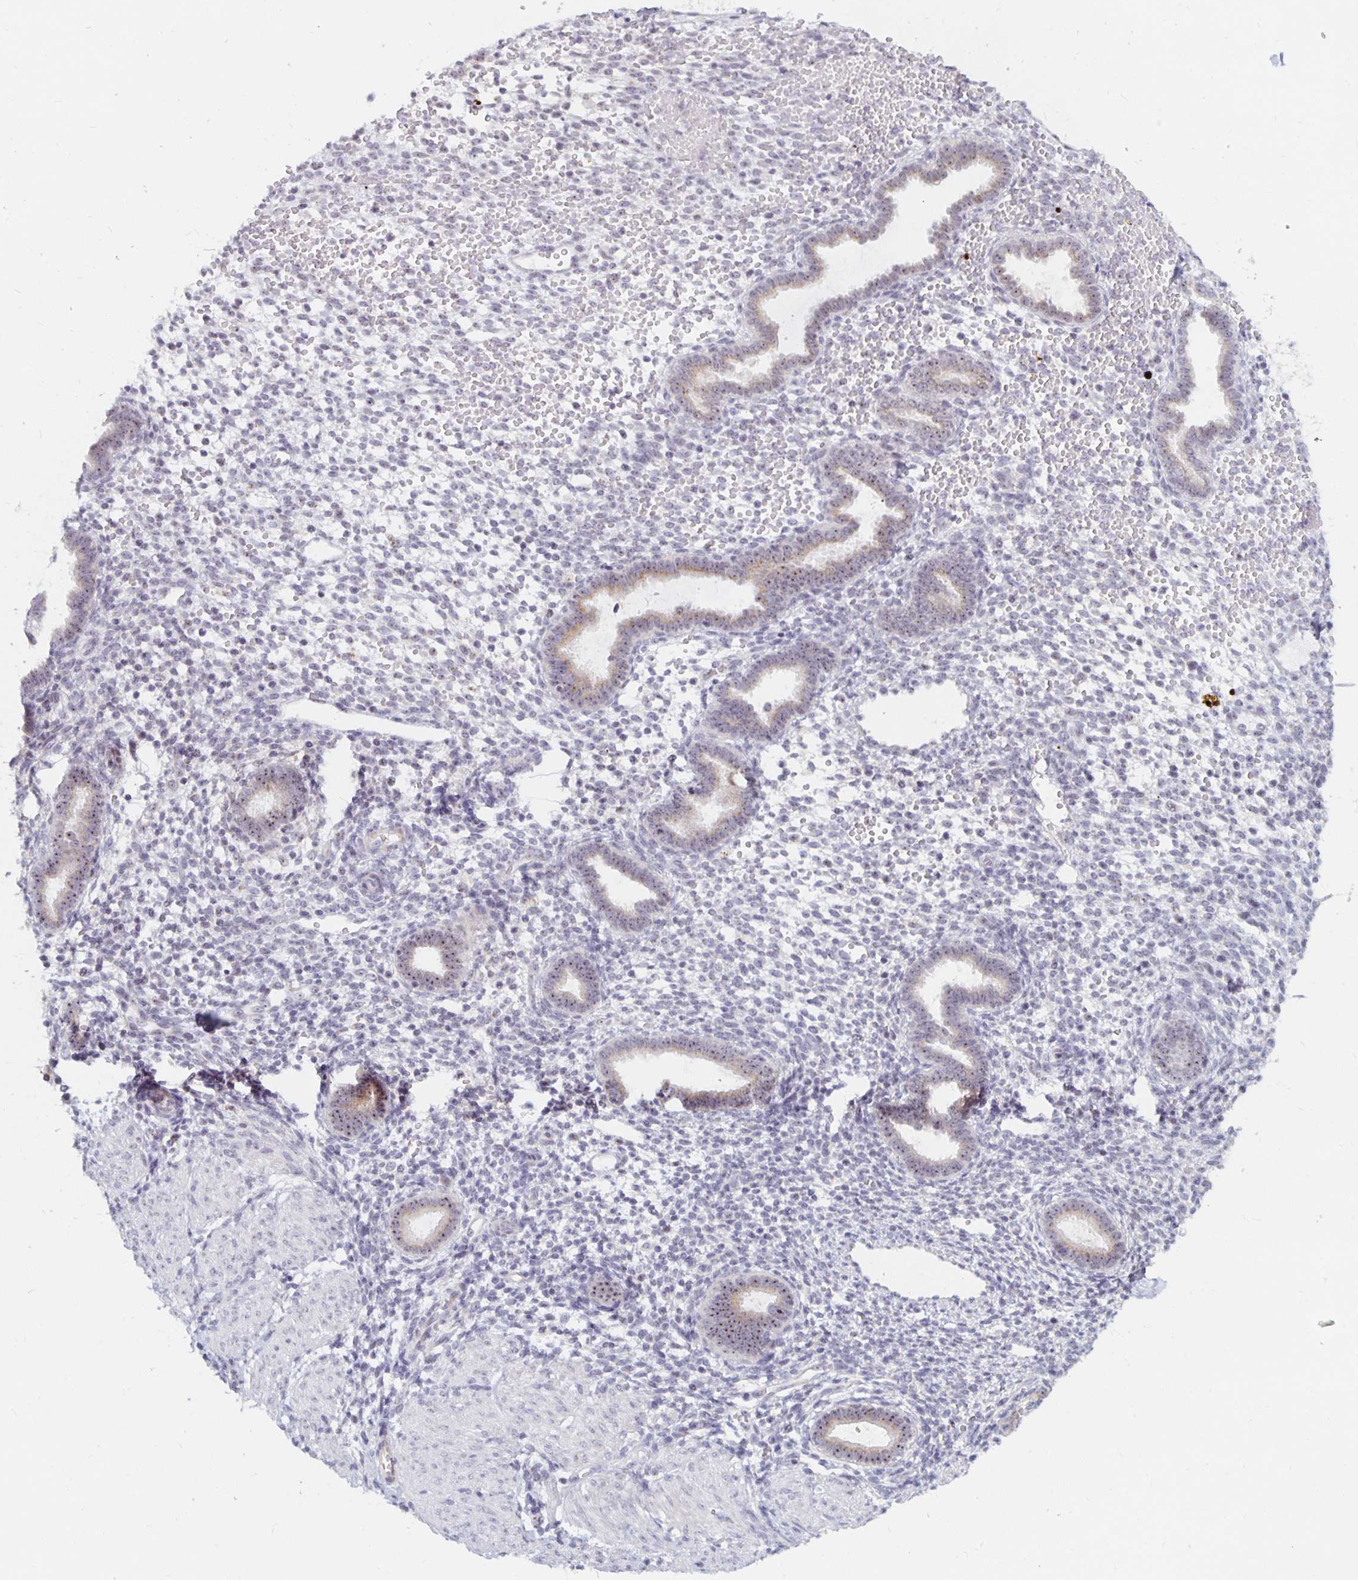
{"staining": {"intensity": "negative", "quantity": "none", "location": "none"}, "tissue": "endometrium", "cell_type": "Cells in endometrial stroma", "image_type": "normal", "snomed": [{"axis": "morphology", "description": "Normal tissue, NOS"}, {"axis": "topography", "description": "Endometrium"}], "caption": "Cells in endometrial stroma show no significant protein expression in benign endometrium. The staining is performed using DAB (3,3'-diaminobenzidine) brown chromogen with nuclei counter-stained in using hematoxylin.", "gene": "NUP85", "patient": {"sex": "female", "age": 36}}